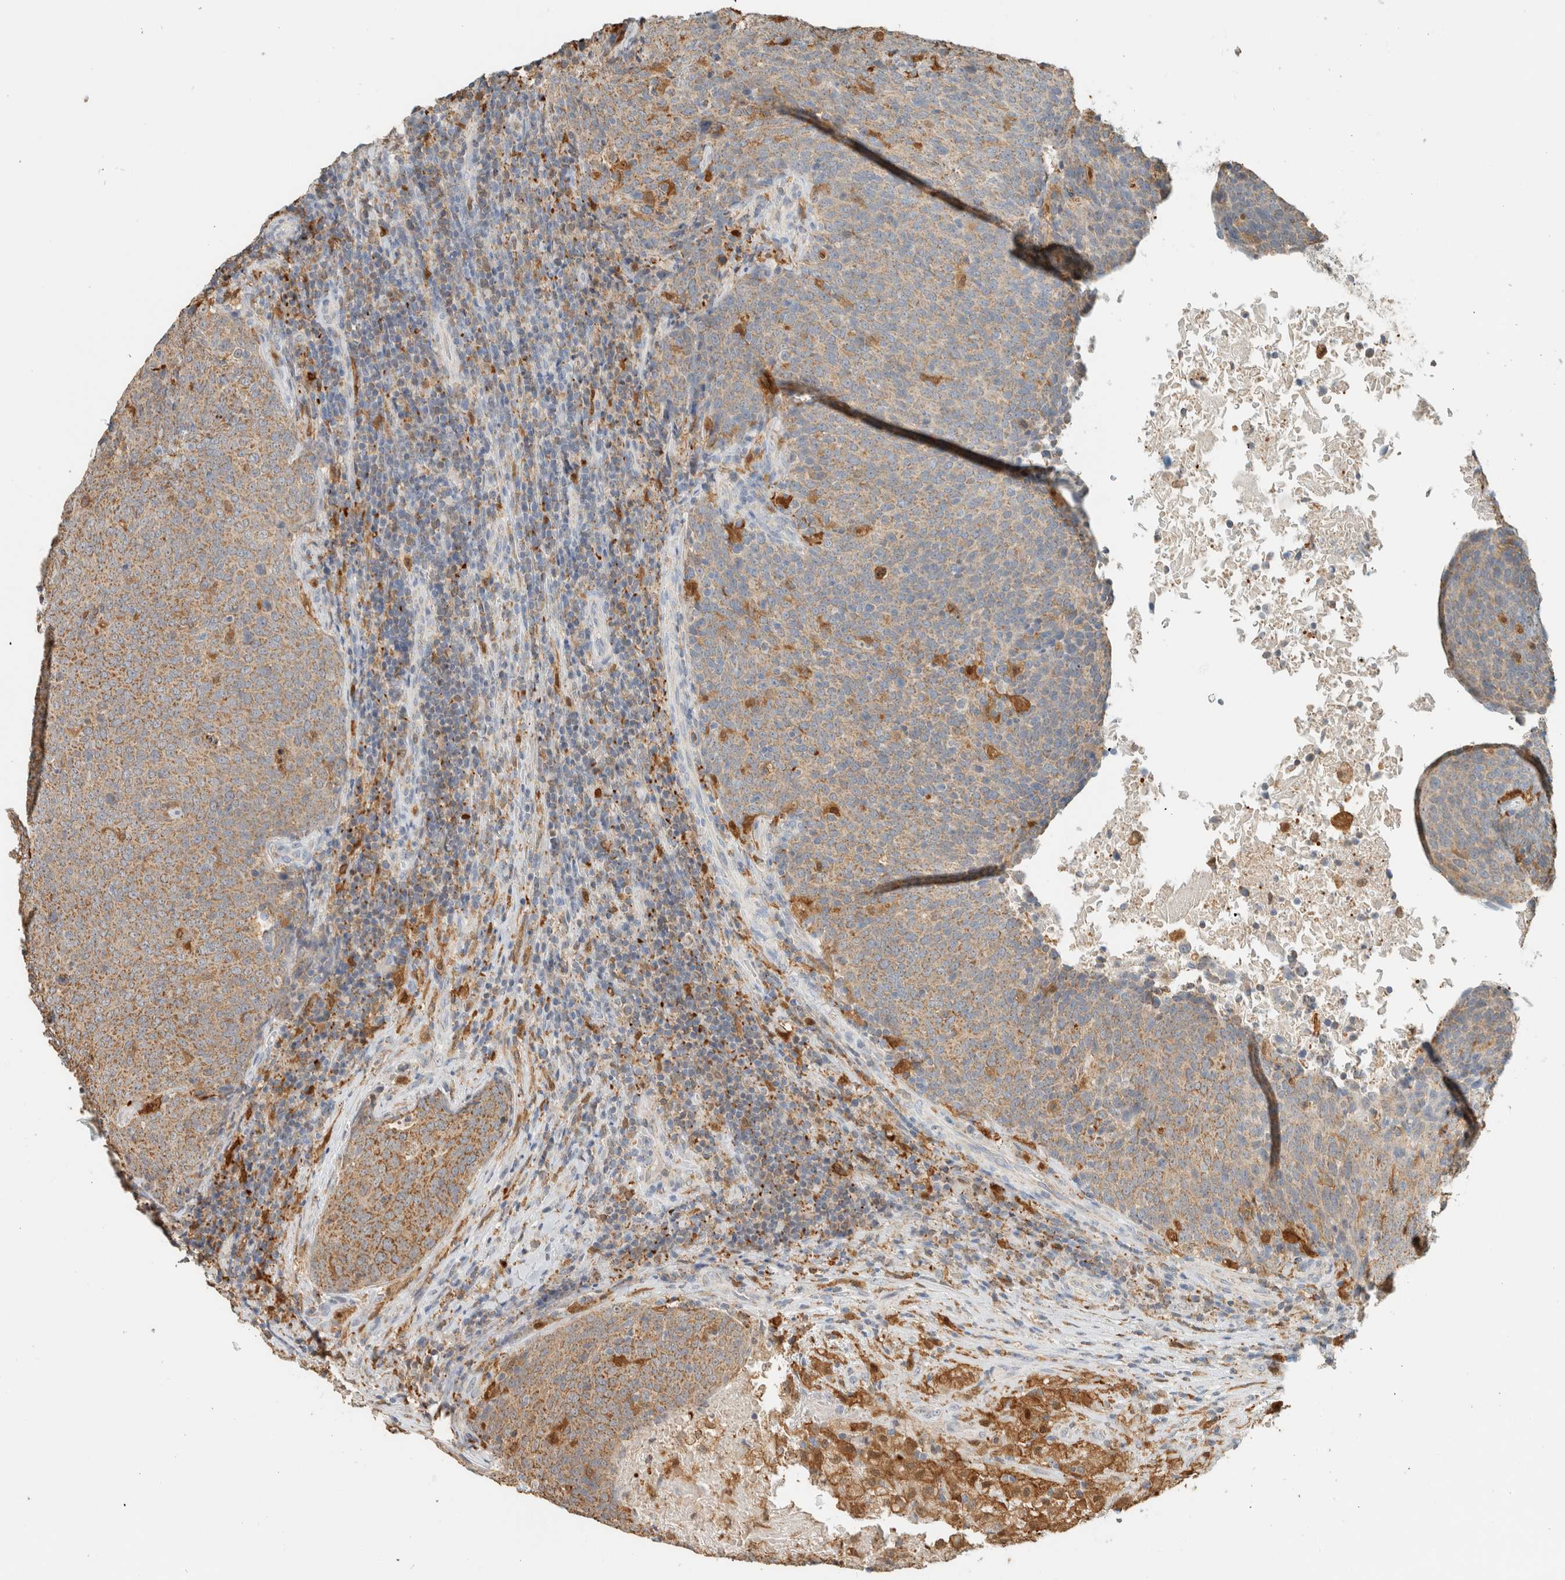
{"staining": {"intensity": "moderate", "quantity": ">75%", "location": "cytoplasmic/membranous"}, "tissue": "head and neck cancer", "cell_type": "Tumor cells", "image_type": "cancer", "snomed": [{"axis": "morphology", "description": "Squamous cell carcinoma, NOS"}, {"axis": "morphology", "description": "Squamous cell carcinoma, metastatic, NOS"}, {"axis": "topography", "description": "Lymph node"}, {"axis": "topography", "description": "Head-Neck"}], "caption": "Immunohistochemistry (IHC) micrograph of human squamous cell carcinoma (head and neck) stained for a protein (brown), which exhibits medium levels of moderate cytoplasmic/membranous staining in approximately >75% of tumor cells.", "gene": "CAPG", "patient": {"sex": "male", "age": 62}}